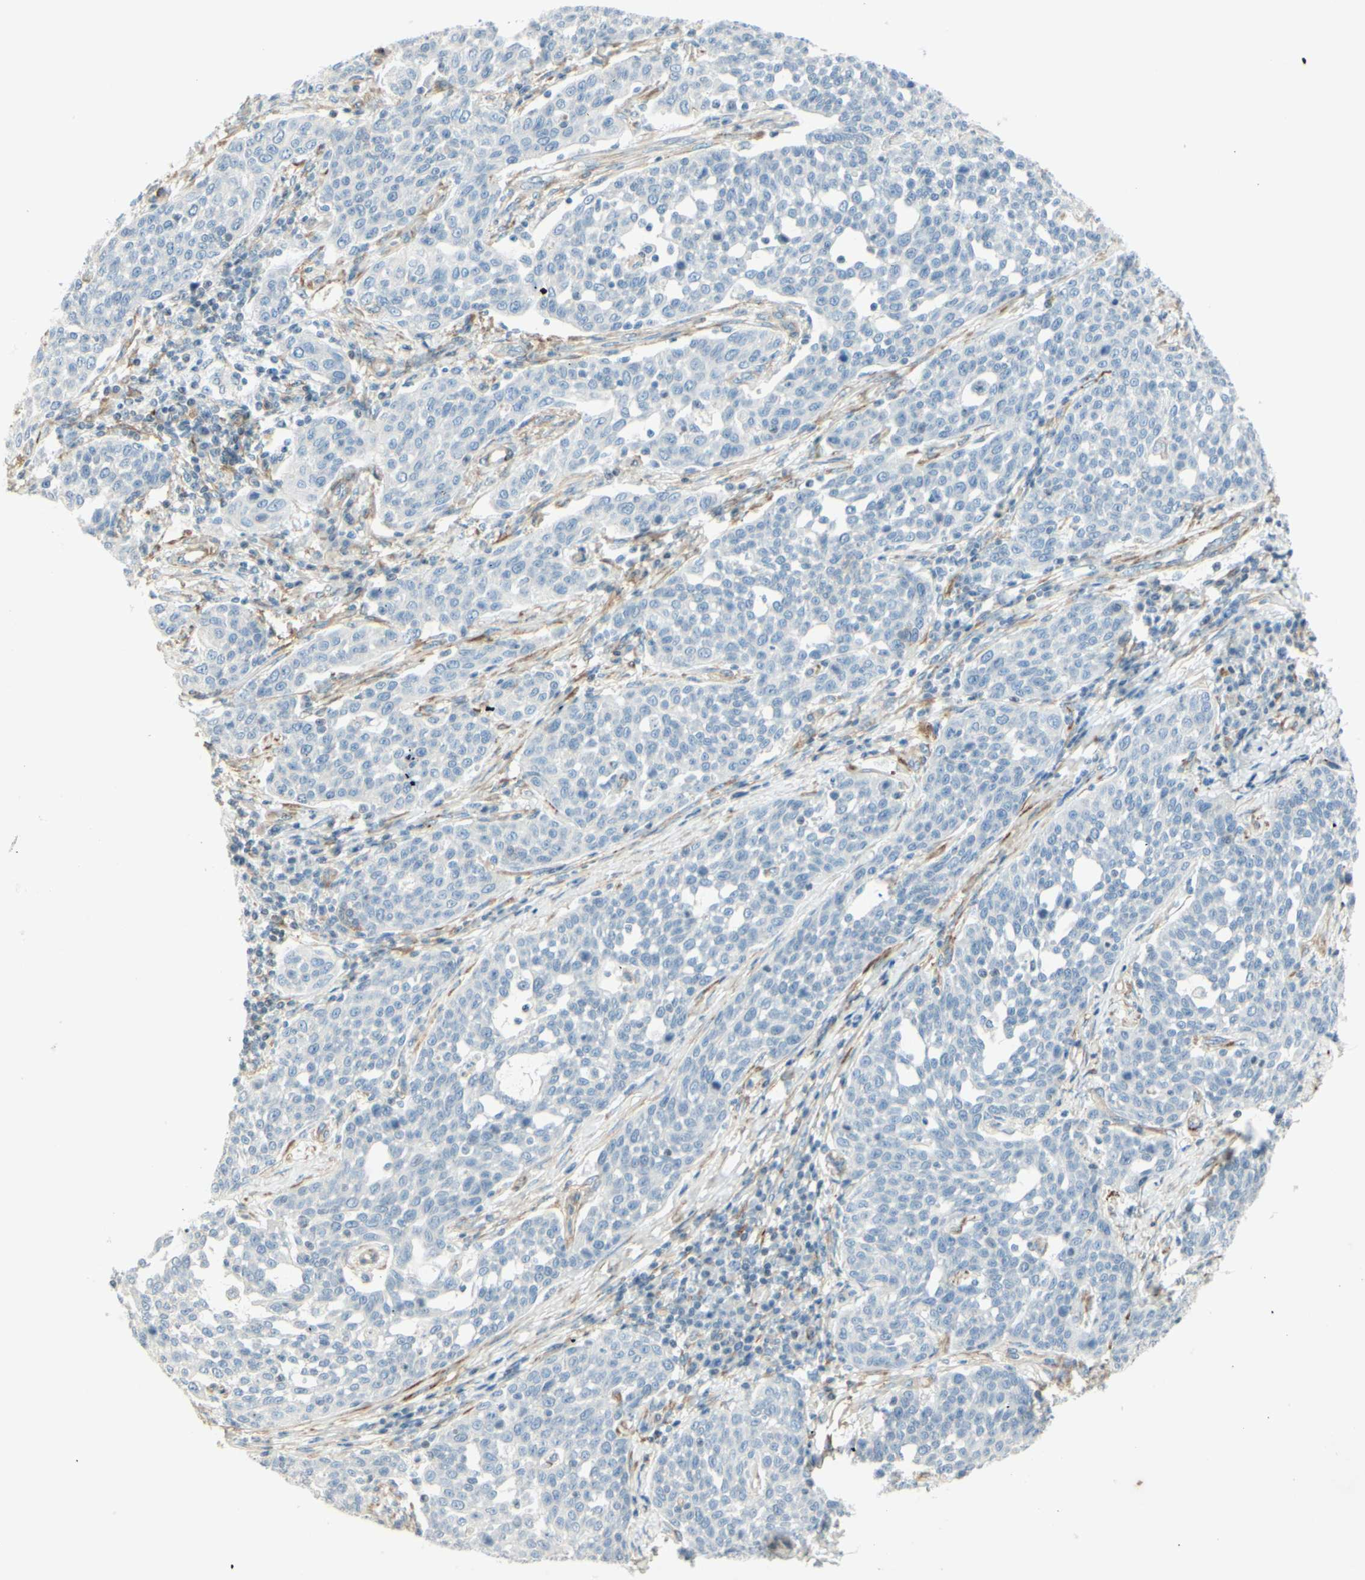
{"staining": {"intensity": "negative", "quantity": "none", "location": "none"}, "tissue": "cervical cancer", "cell_type": "Tumor cells", "image_type": "cancer", "snomed": [{"axis": "morphology", "description": "Squamous cell carcinoma, NOS"}, {"axis": "topography", "description": "Cervix"}], "caption": "An image of cervical squamous cell carcinoma stained for a protein demonstrates no brown staining in tumor cells.", "gene": "MAP1B", "patient": {"sex": "female", "age": 34}}